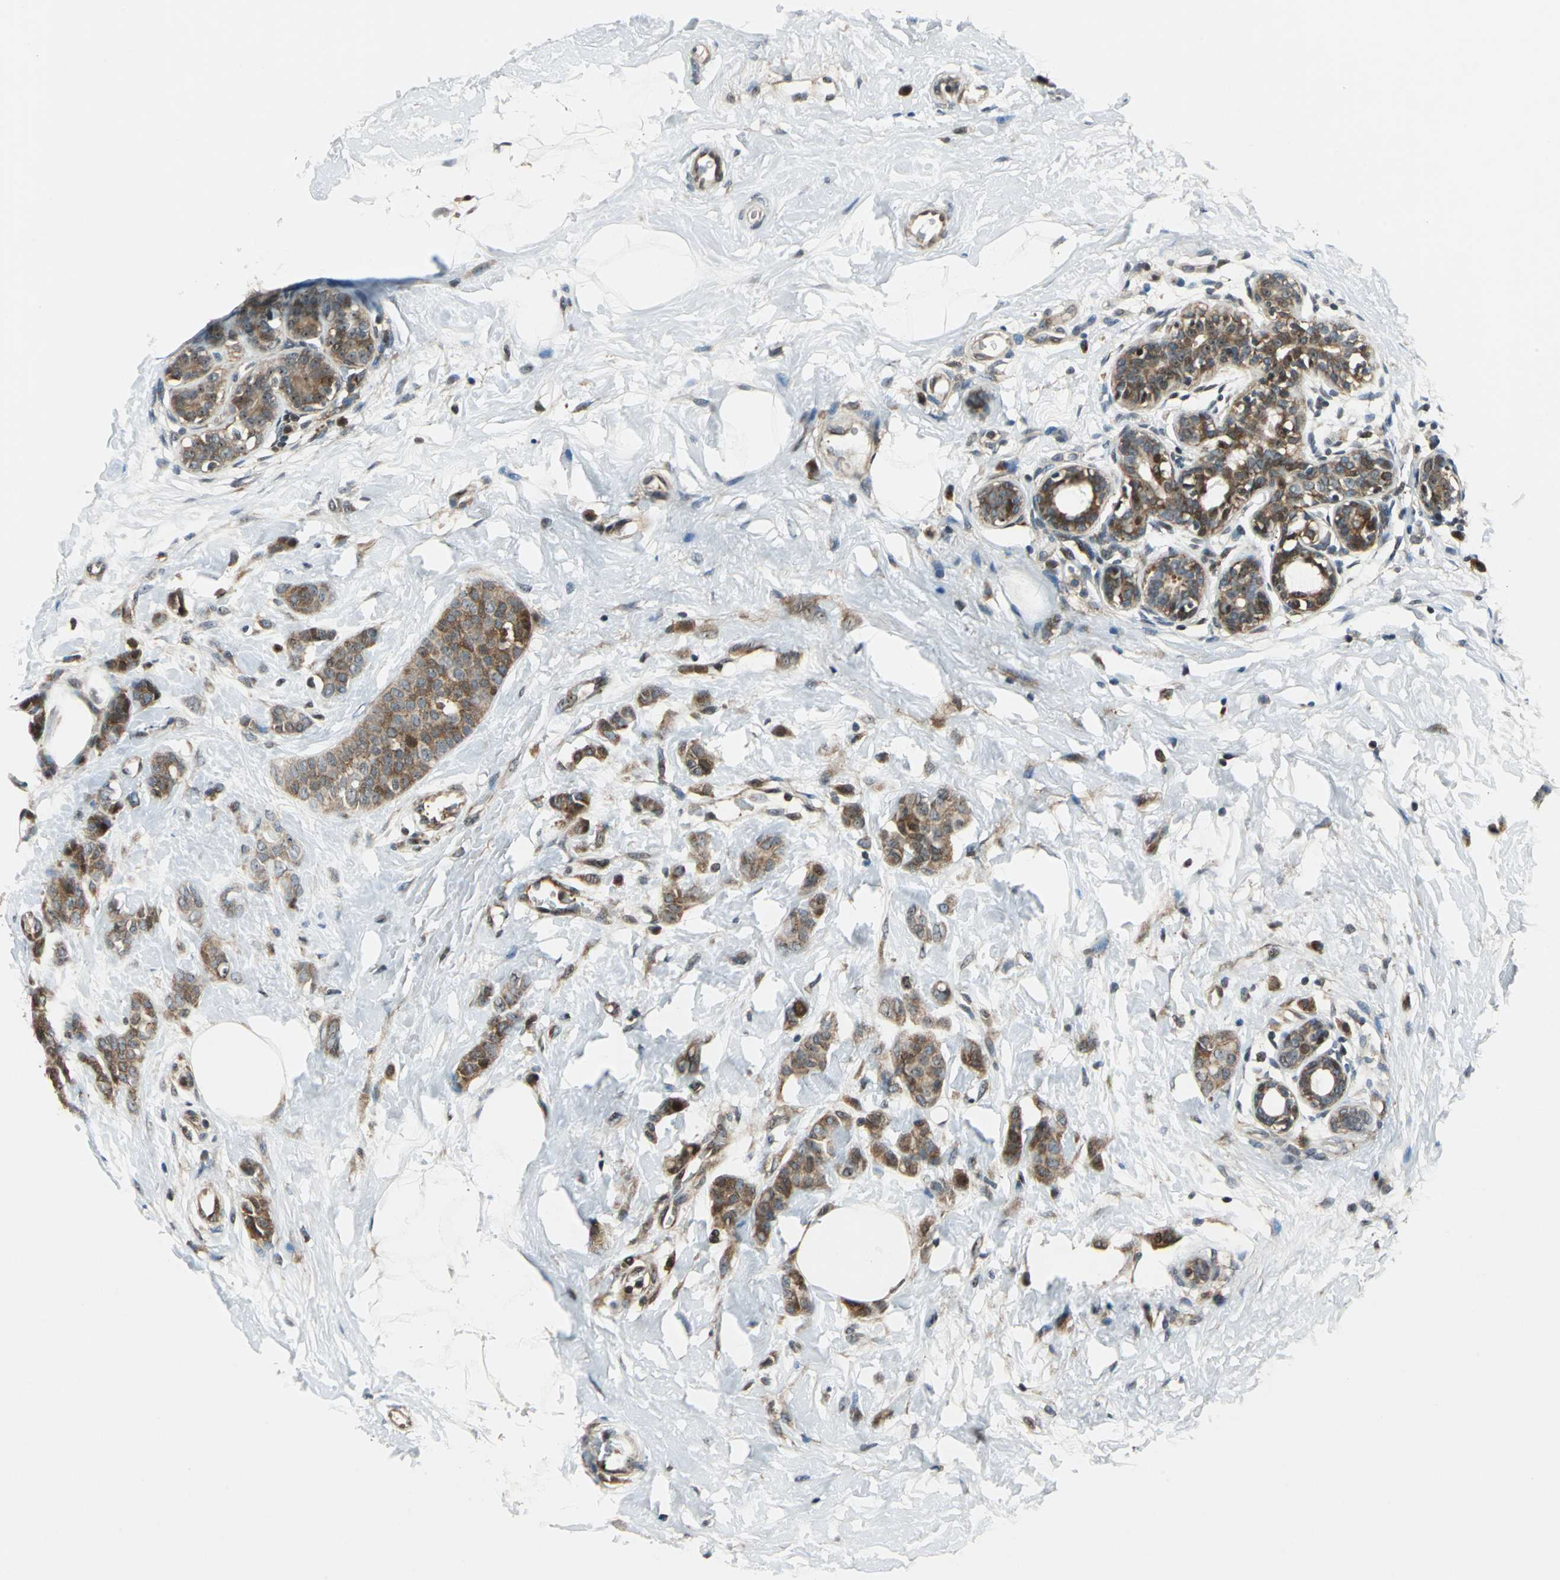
{"staining": {"intensity": "moderate", "quantity": ">75%", "location": "cytoplasmic/membranous"}, "tissue": "breast cancer", "cell_type": "Tumor cells", "image_type": "cancer", "snomed": [{"axis": "morphology", "description": "Lobular carcinoma, in situ"}, {"axis": "morphology", "description": "Lobular carcinoma"}, {"axis": "topography", "description": "Breast"}], "caption": "Immunohistochemistry staining of lobular carcinoma in situ (breast), which demonstrates medium levels of moderate cytoplasmic/membranous staining in about >75% of tumor cells indicating moderate cytoplasmic/membranous protein positivity. The staining was performed using DAB (brown) for protein detection and nuclei were counterstained in hematoxylin (blue).", "gene": "AATF", "patient": {"sex": "female", "age": 41}}